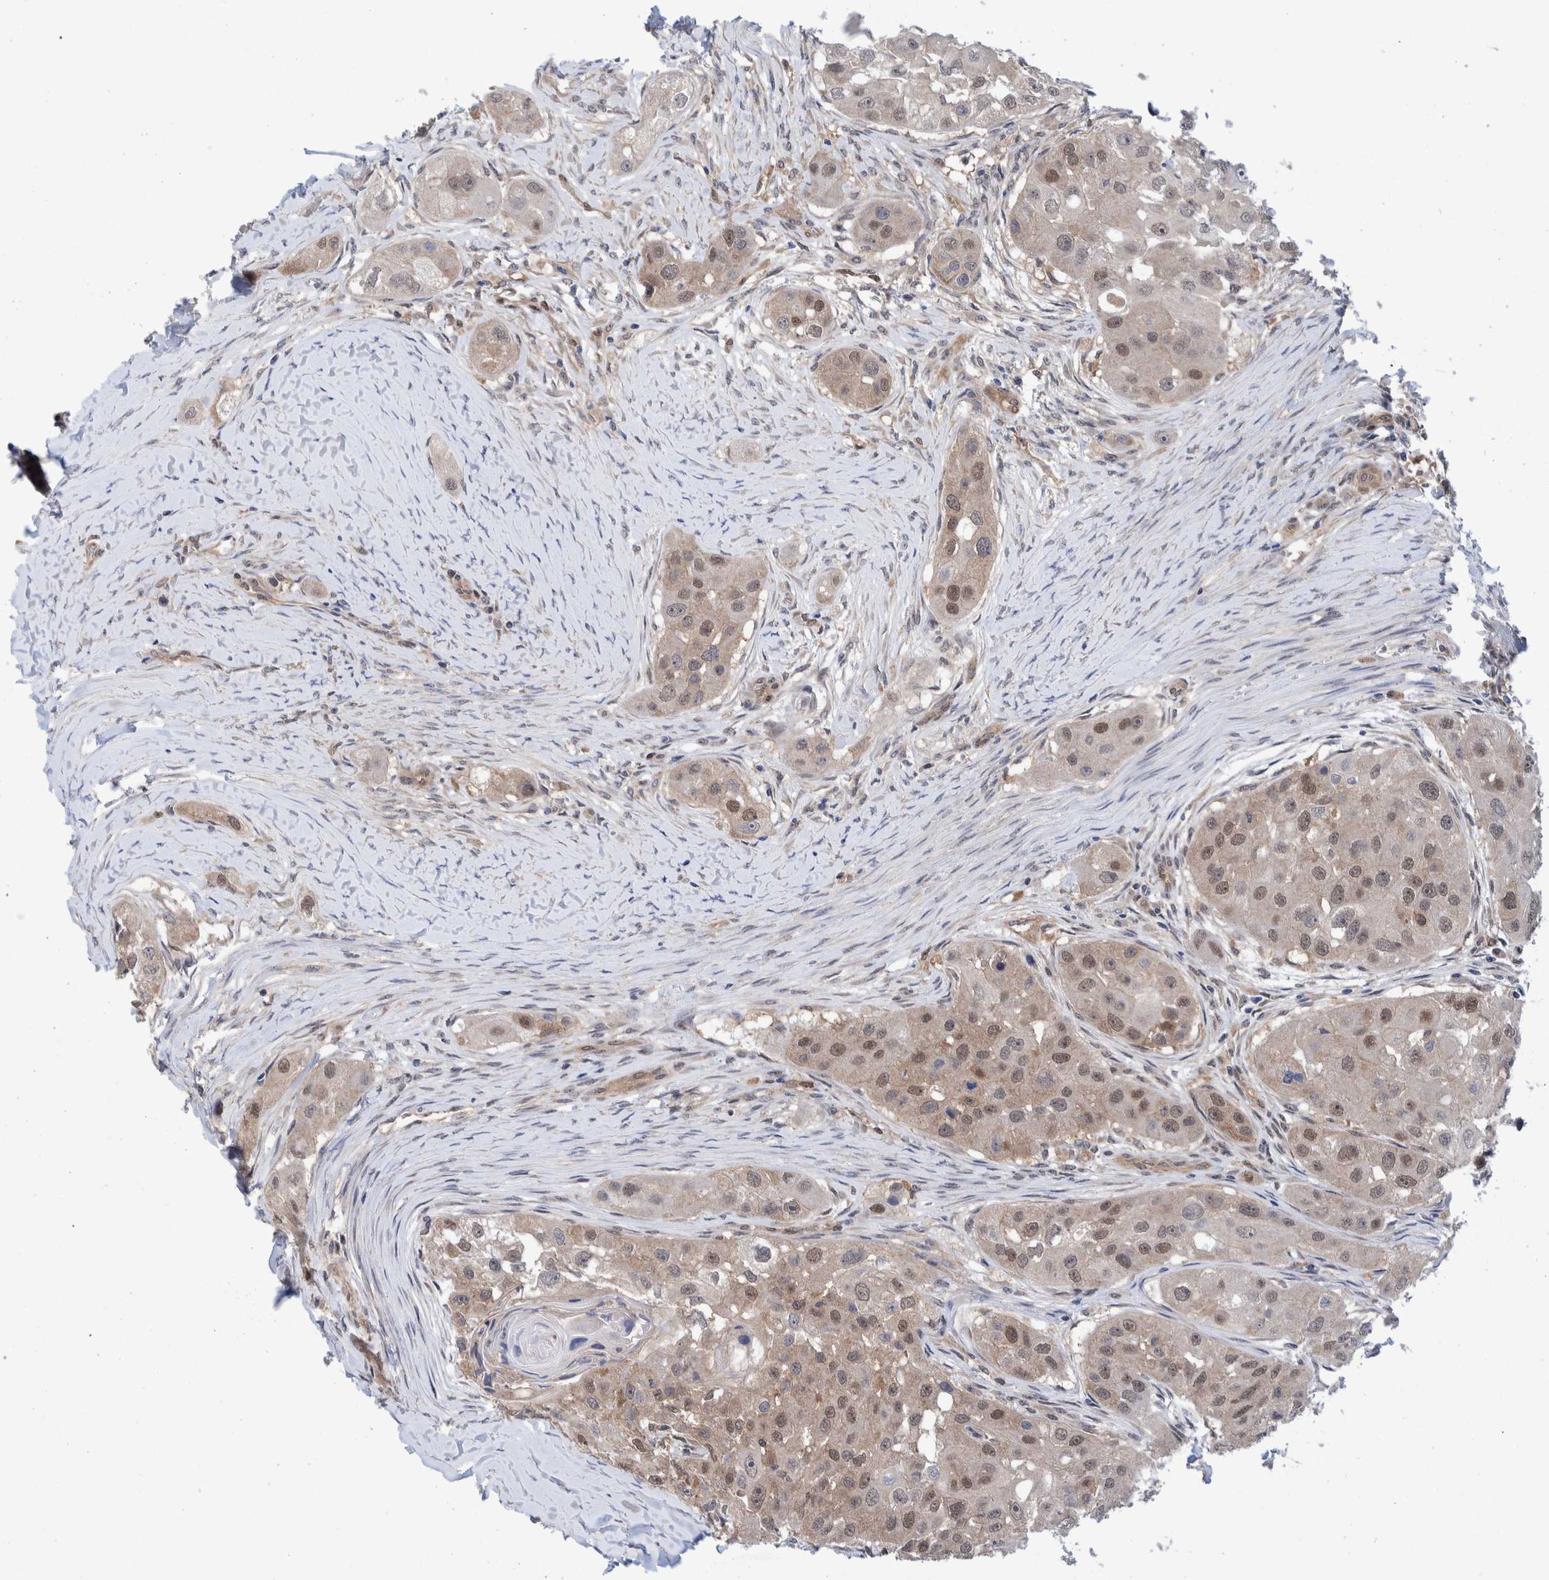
{"staining": {"intensity": "weak", "quantity": ">75%", "location": "cytoplasmic/membranous,nuclear"}, "tissue": "head and neck cancer", "cell_type": "Tumor cells", "image_type": "cancer", "snomed": [{"axis": "morphology", "description": "Normal tissue, NOS"}, {"axis": "morphology", "description": "Squamous cell carcinoma, NOS"}, {"axis": "topography", "description": "Skeletal muscle"}, {"axis": "topography", "description": "Head-Neck"}], "caption": "DAB immunohistochemical staining of human squamous cell carcinoma (head and neck) displays weak cytoplasmic/membranous and nuclear protein positivity in approximately >75% of tumor cells.", "gene": "PFAS", "patient": {"sex": "male", "age": 51}}